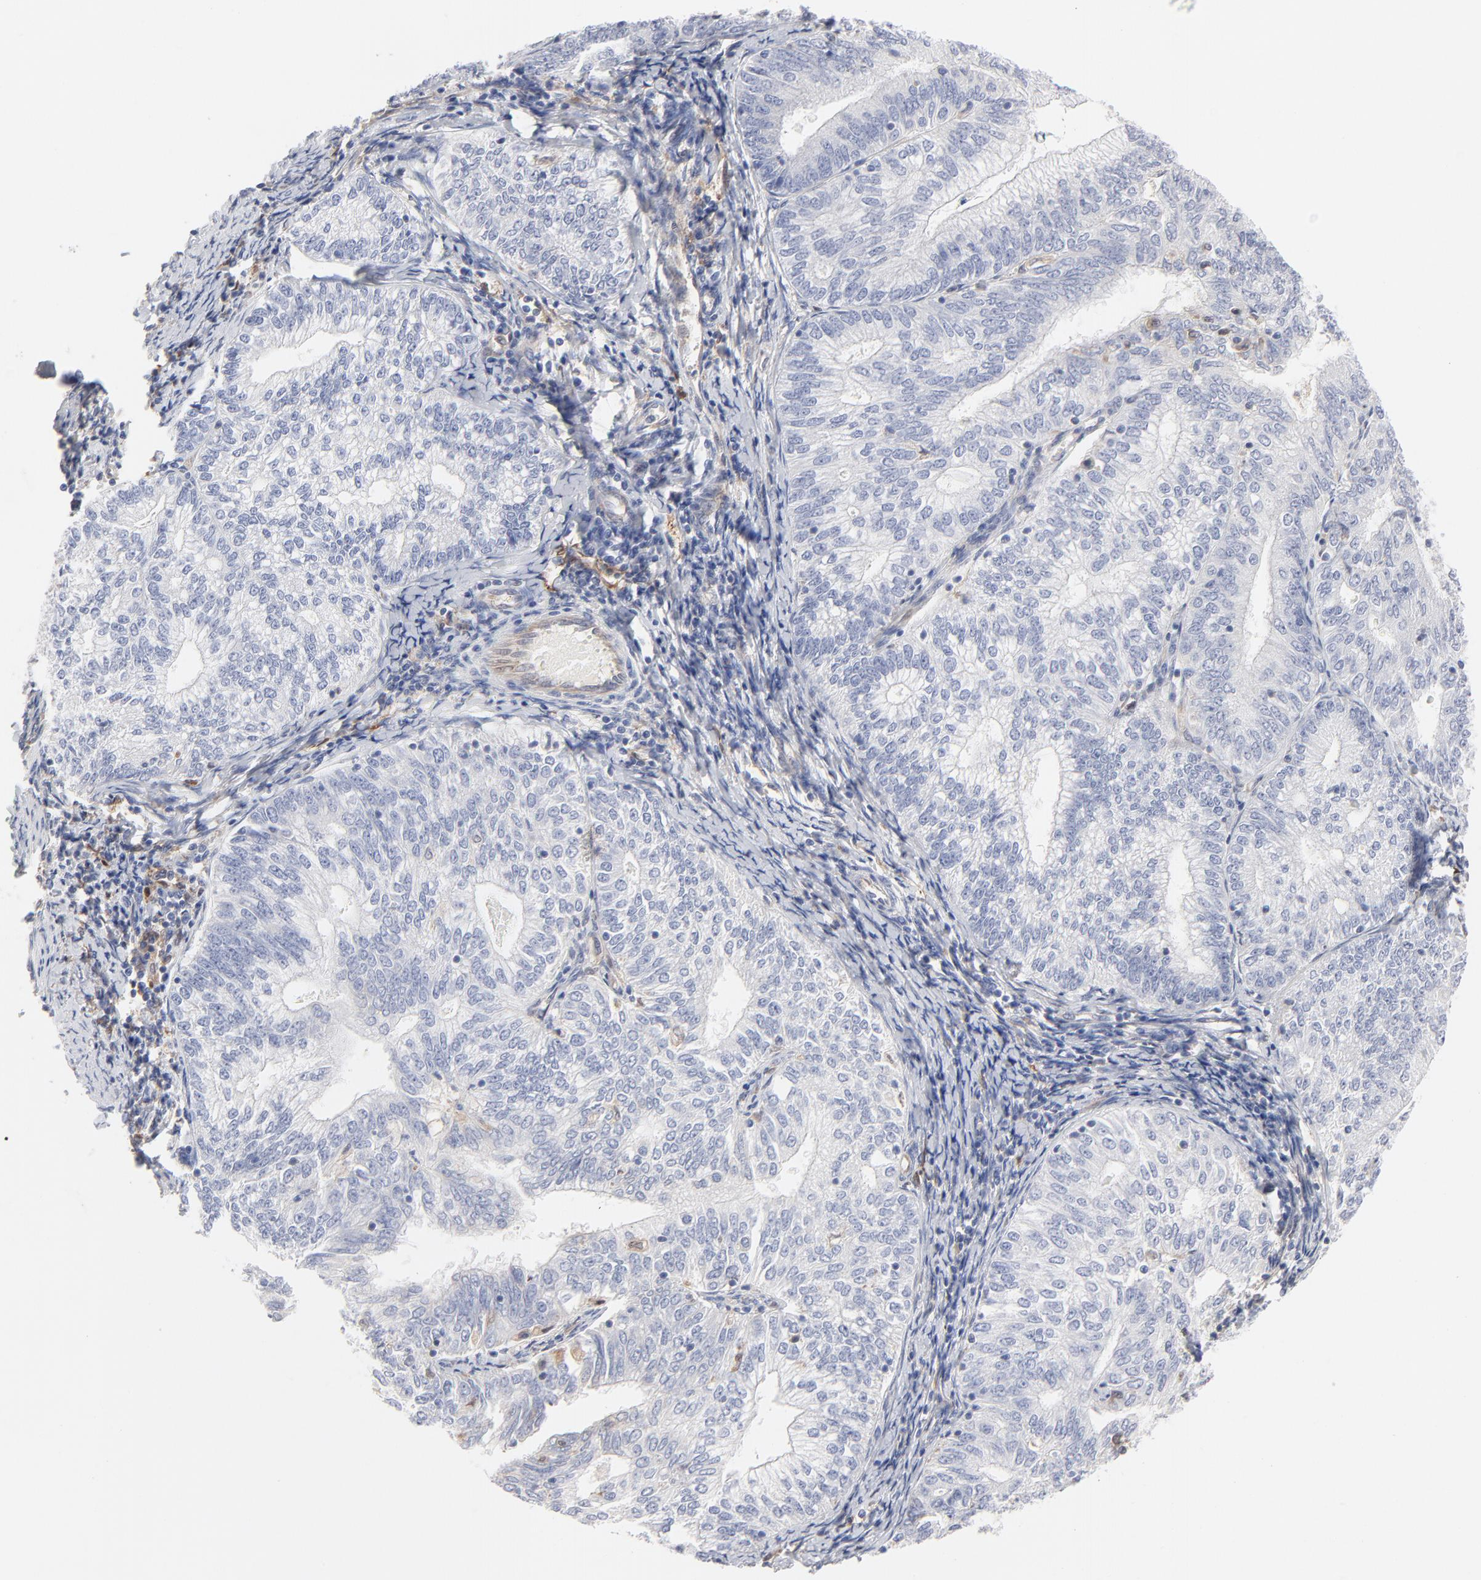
{"staining": {"intensity": "negative", "quantity": "none", "location": "none"}, "tissue": "endometrial cancer", "cell_type": "Tumor cells", "image_type": "cancer", "snomed": [{"axis": "morphology", "description": "Adenocarcinoma, NOS"}, {"axis": "topography", "description": "Endometrium"}], "caption": "Tumor cells show no significant positivity in endometrial cancer (adenocarcinoma).", "gene": "ARRB1", "patient": {"sex": "female", "age": 69}}